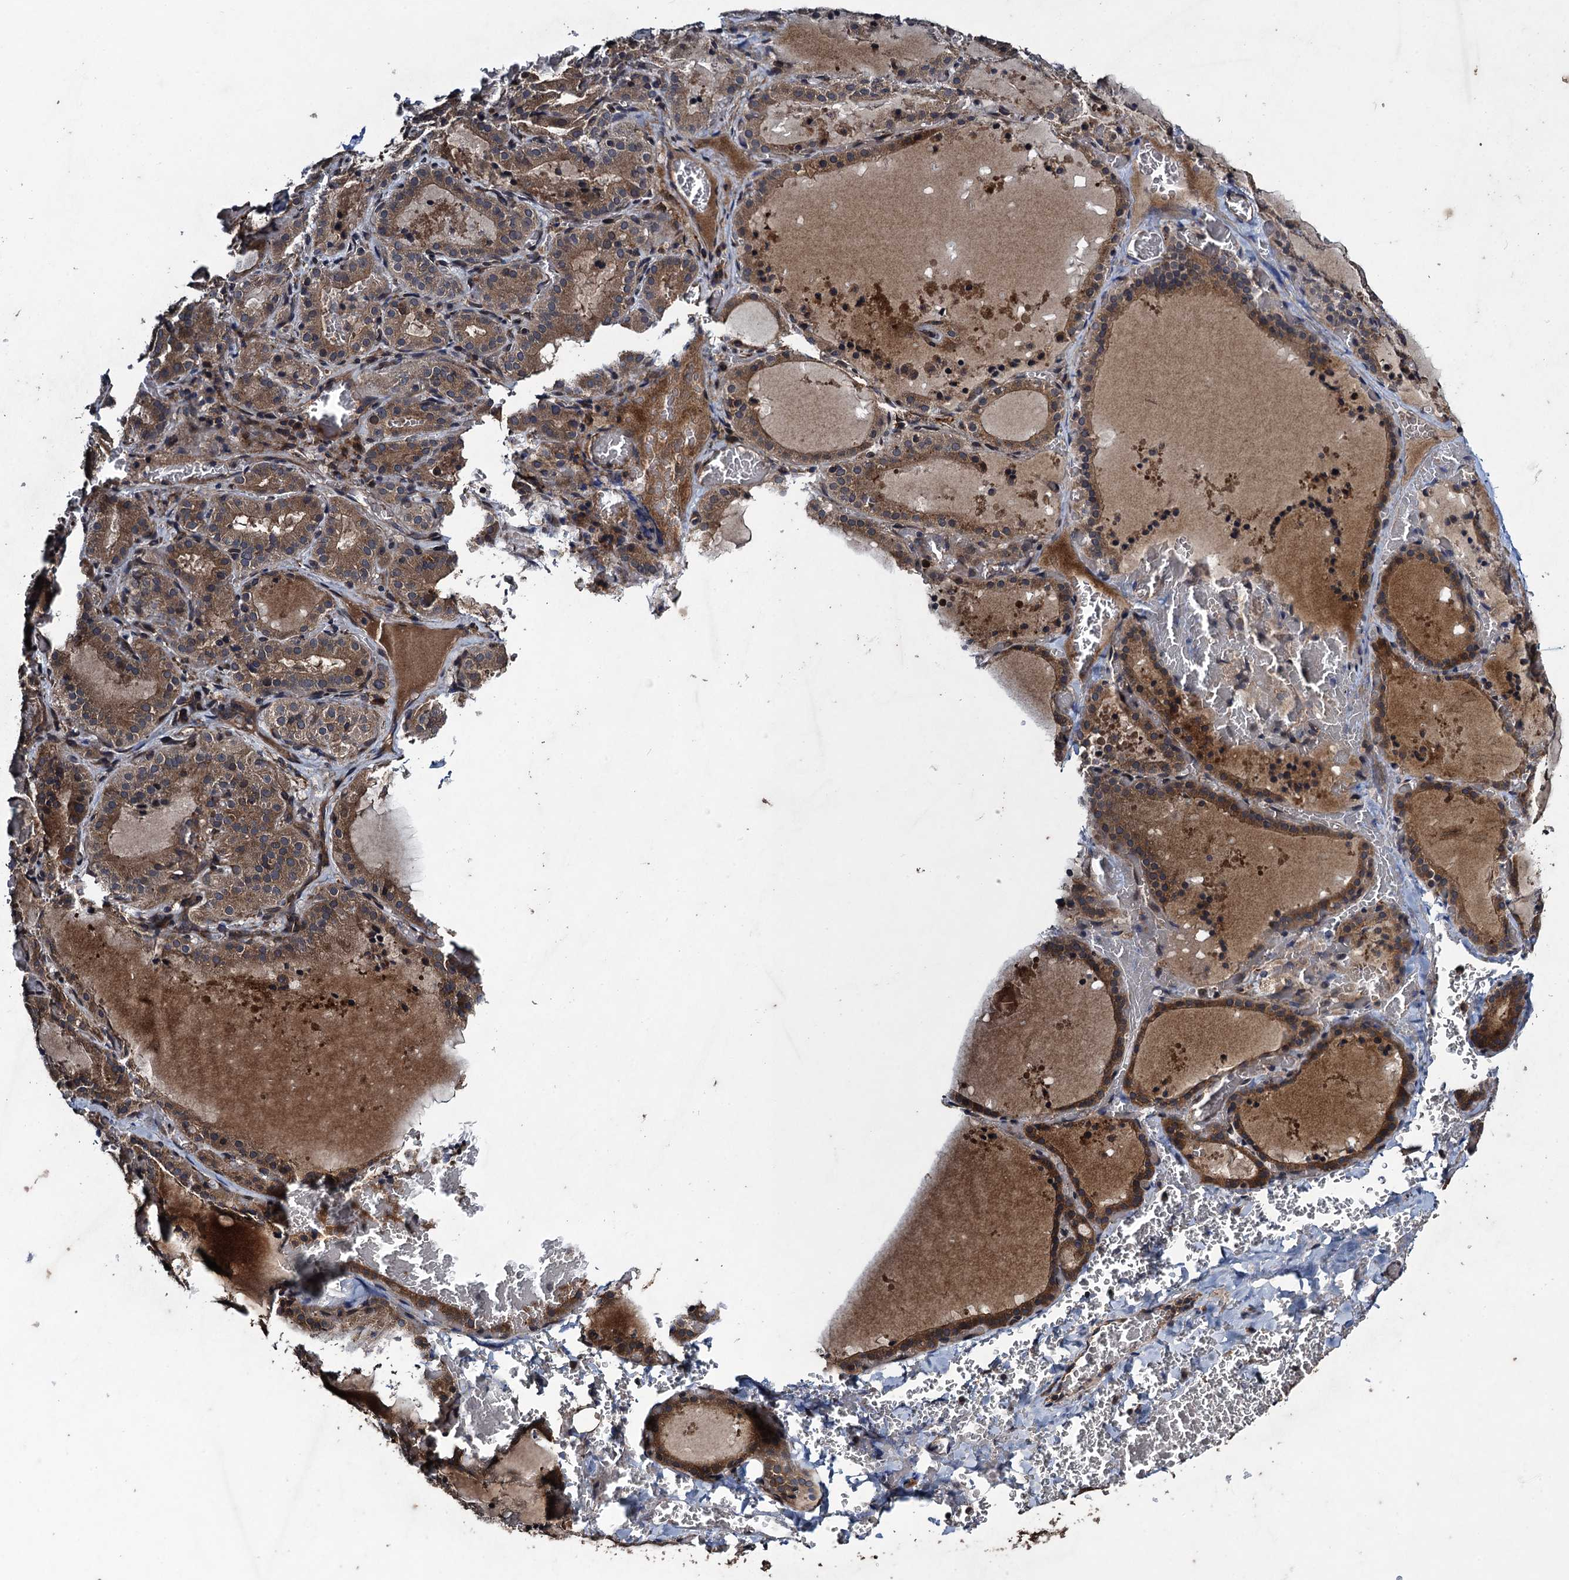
{"staining": {"intensity": "moderate", "quantity": ">75%", "location": "cytoplasmic/membranous"}, "tissue": "thyroid gland", "cell_type": "Glandular cells", "image_type": "normal", "snomed": [{"axis": "morphology", "description": "Normal tissue, NOS"}, {"axis": "topography", "description": "Thyroid gland"}], "caption": "Brown immunohistochemical staining in benign human thyroid gland reveals moderate cytoplasmic/membranous staining in about >75% of glandular cells.", "gene": "CNTN5", "patient": {"sex": "female", "age": 39}}